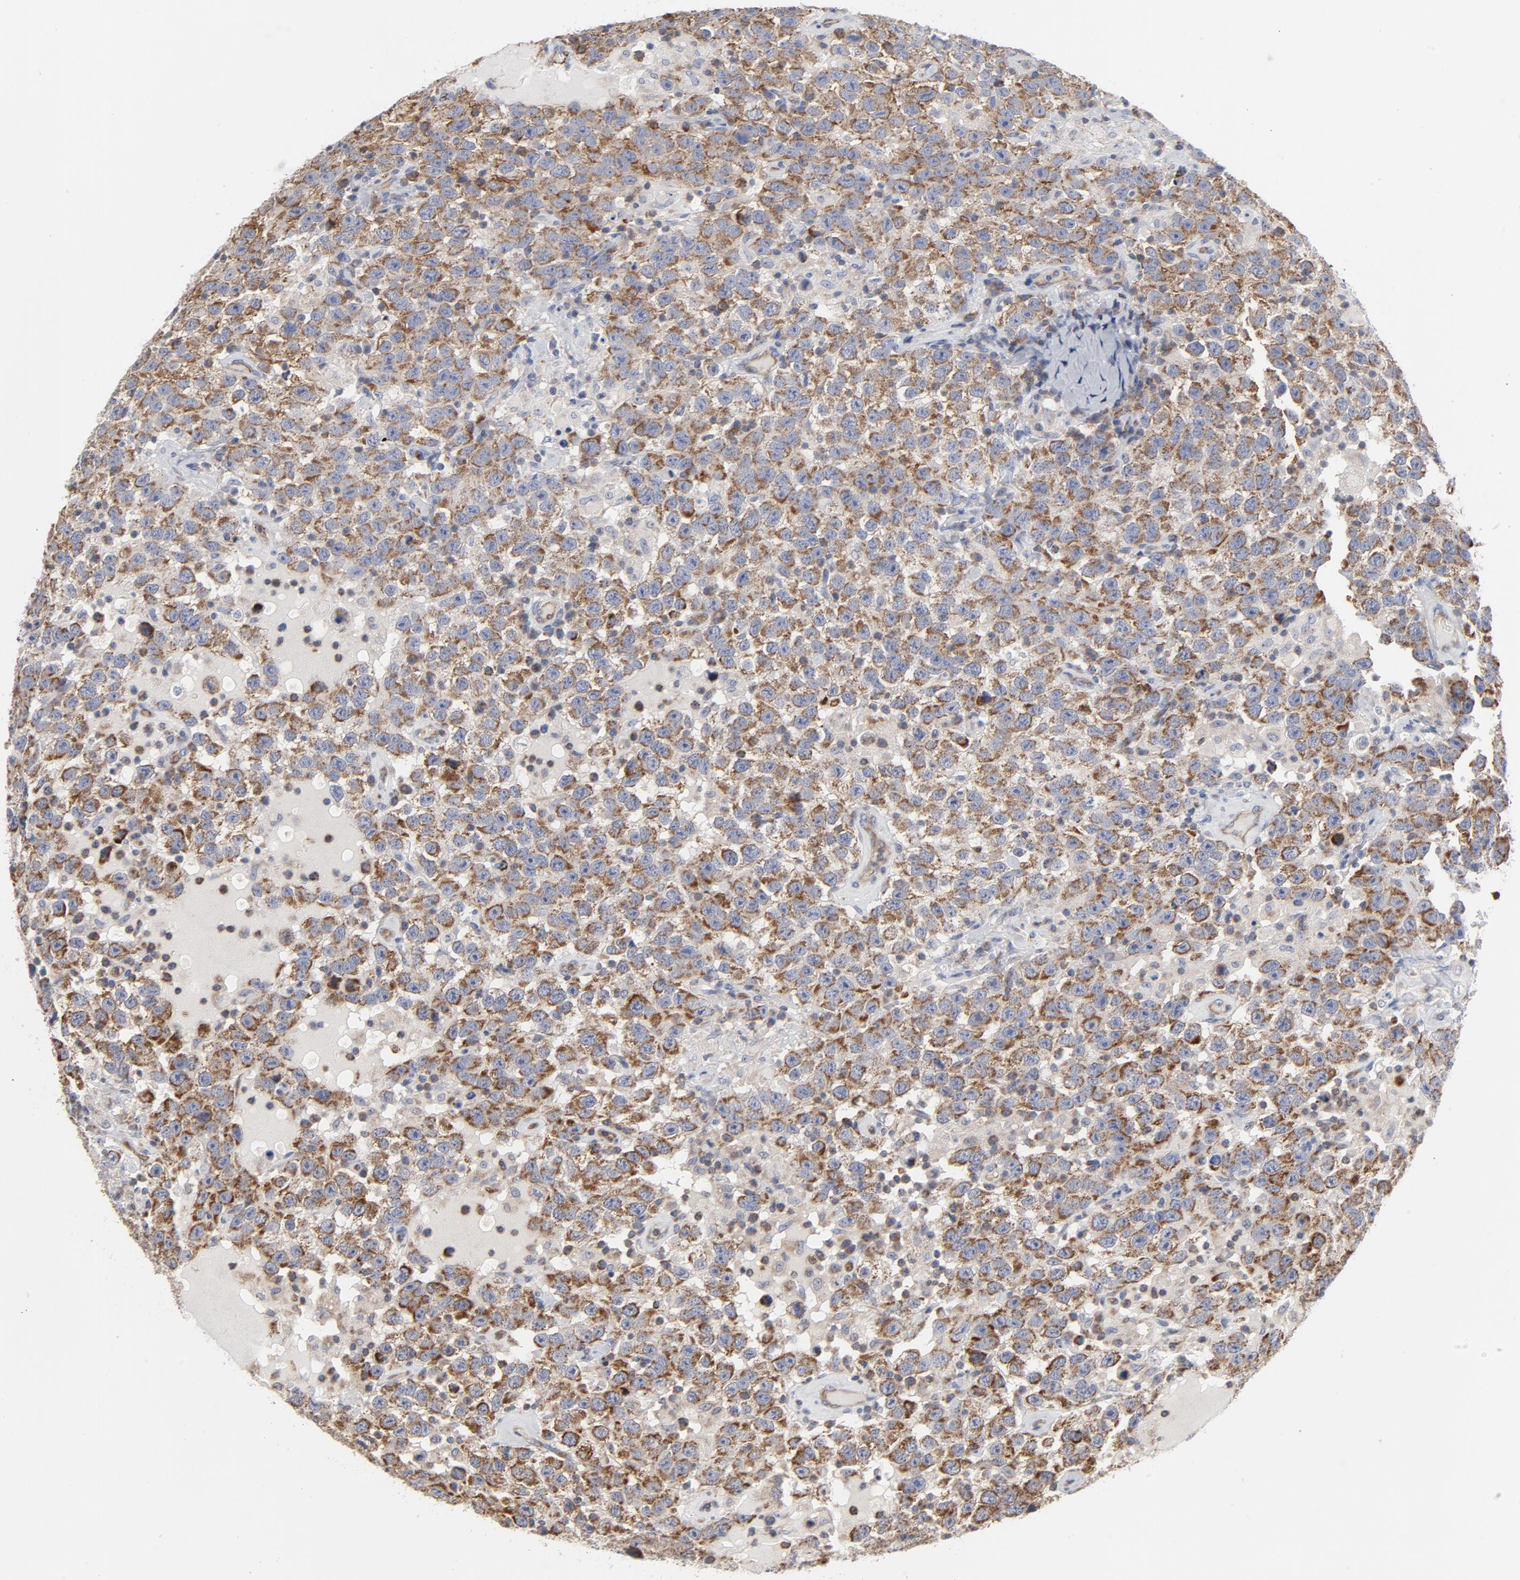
{"staining": {"intensity": "moderate", "quantity": ">75%", "location": "cytoplasmic/membranous"}, "tissue": "testis cancer", "cell_type": "Tumor cells", "image_type": "cancer", "snomed": [{"axis": "morphology", "description": "Seminoma, NOS"}, {"axis": "topography", "description": "Testis"}], "caption": "Tumor cells demonstrate medium levels of moderate cytoplasmic/membranous staining in about >75% of cells in human testis seminoma. (DAB (3,3'-diaminobenzidine) IHC with brightfield microscopy, high magnification).", "gene": "OXA1L", "patient": {"sex": "male", "age": 41}}